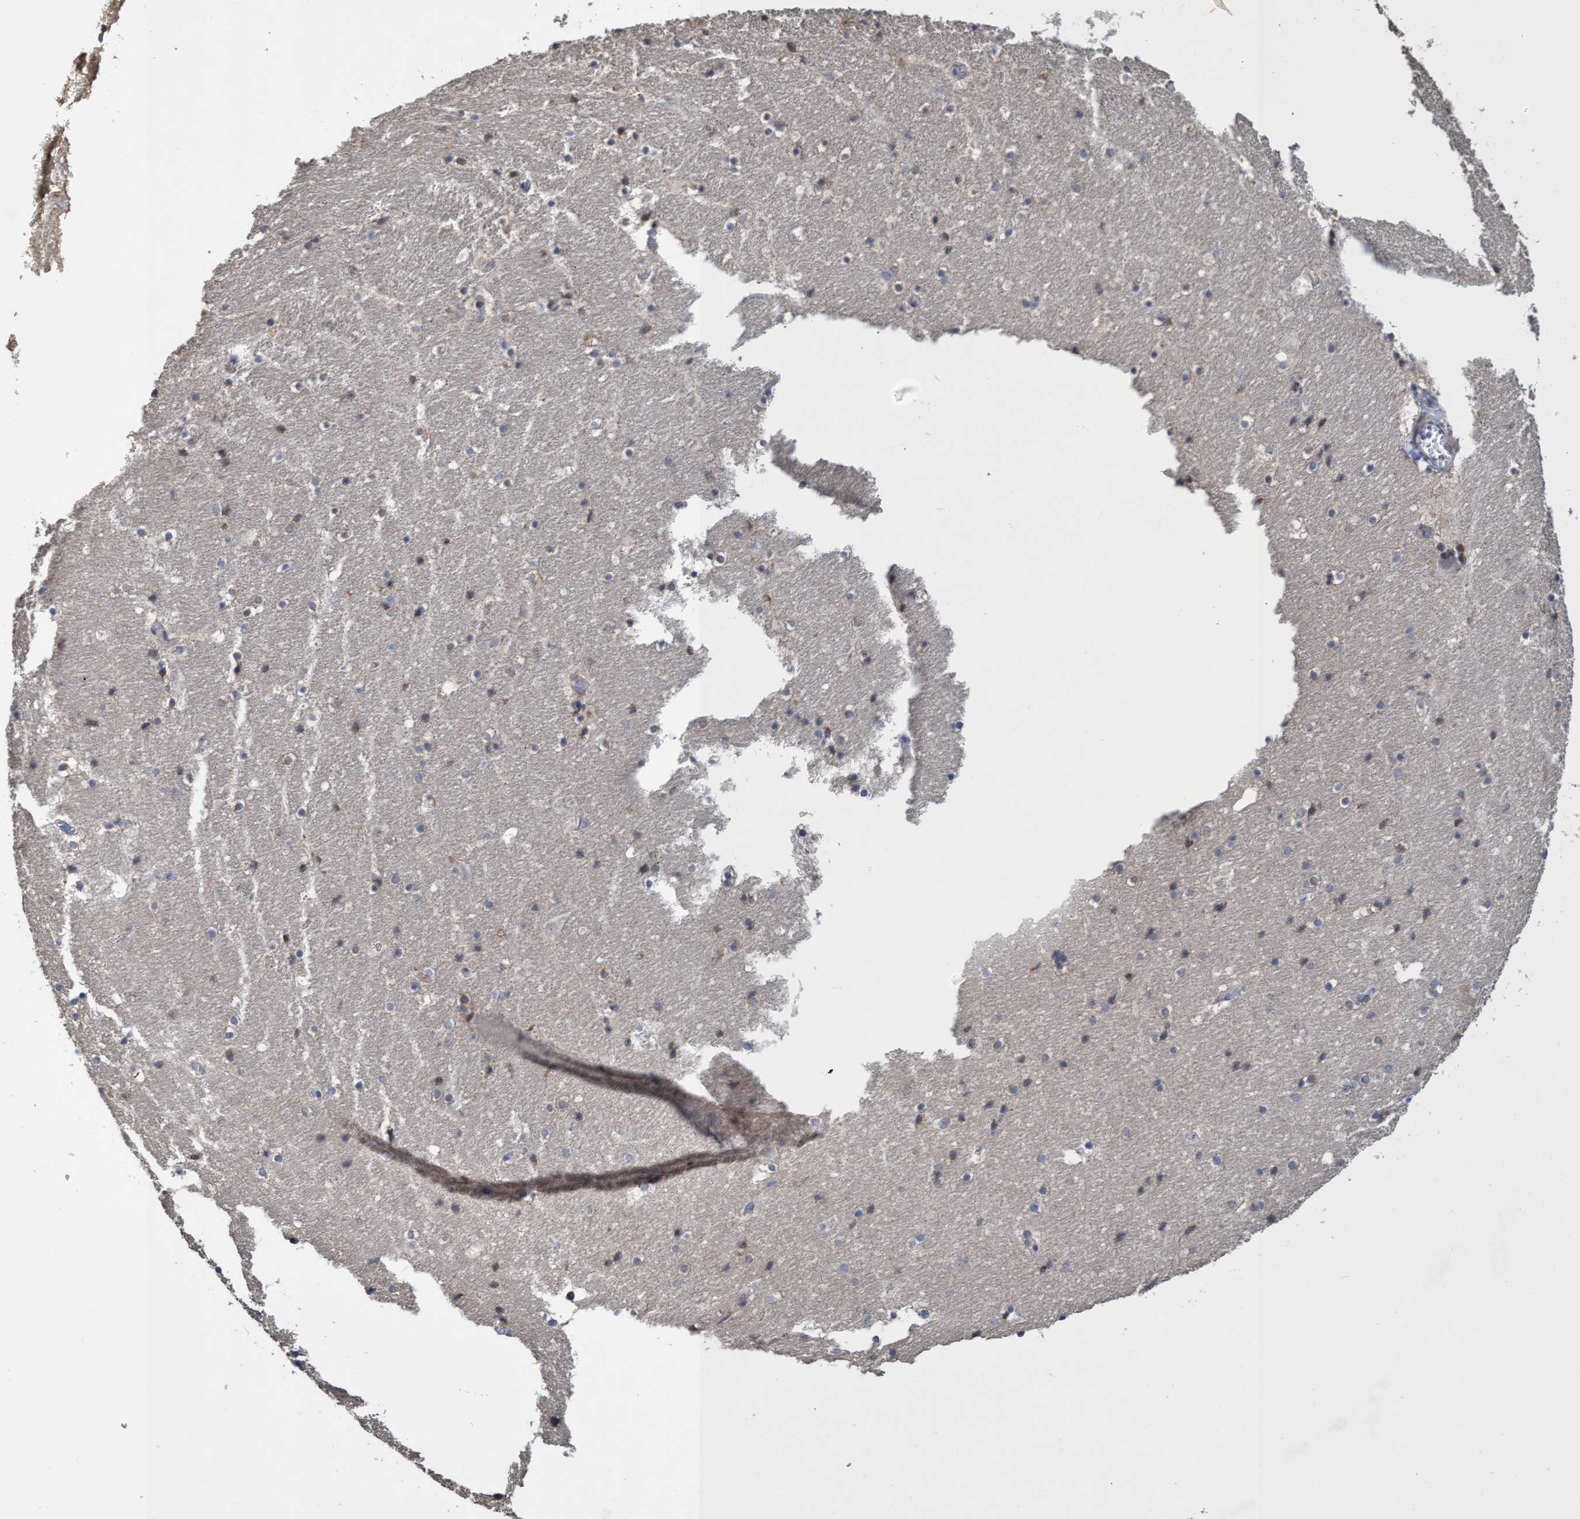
{"staining": {"intensity": "moderate", "quantity": "25%-75%", "location": "cytoplasmic/membranous"}, "tissue": "hippocampus", "cell_type": "Glial cells", "image_type": "normal", "snomed": [{"axis": "morphology", "description": "Normal tissue, NOS"}, {"axis": "topography", "description": "Hippocampus"}], "caption": "Hippocampus was stained to show a protein in brown. There is medium levels of moderate cytoplasmic/membranous expression in about 25%-75% of glial cells.", "gene": "SEMA4D", "patient": {"sex": "male", "age": 45}}